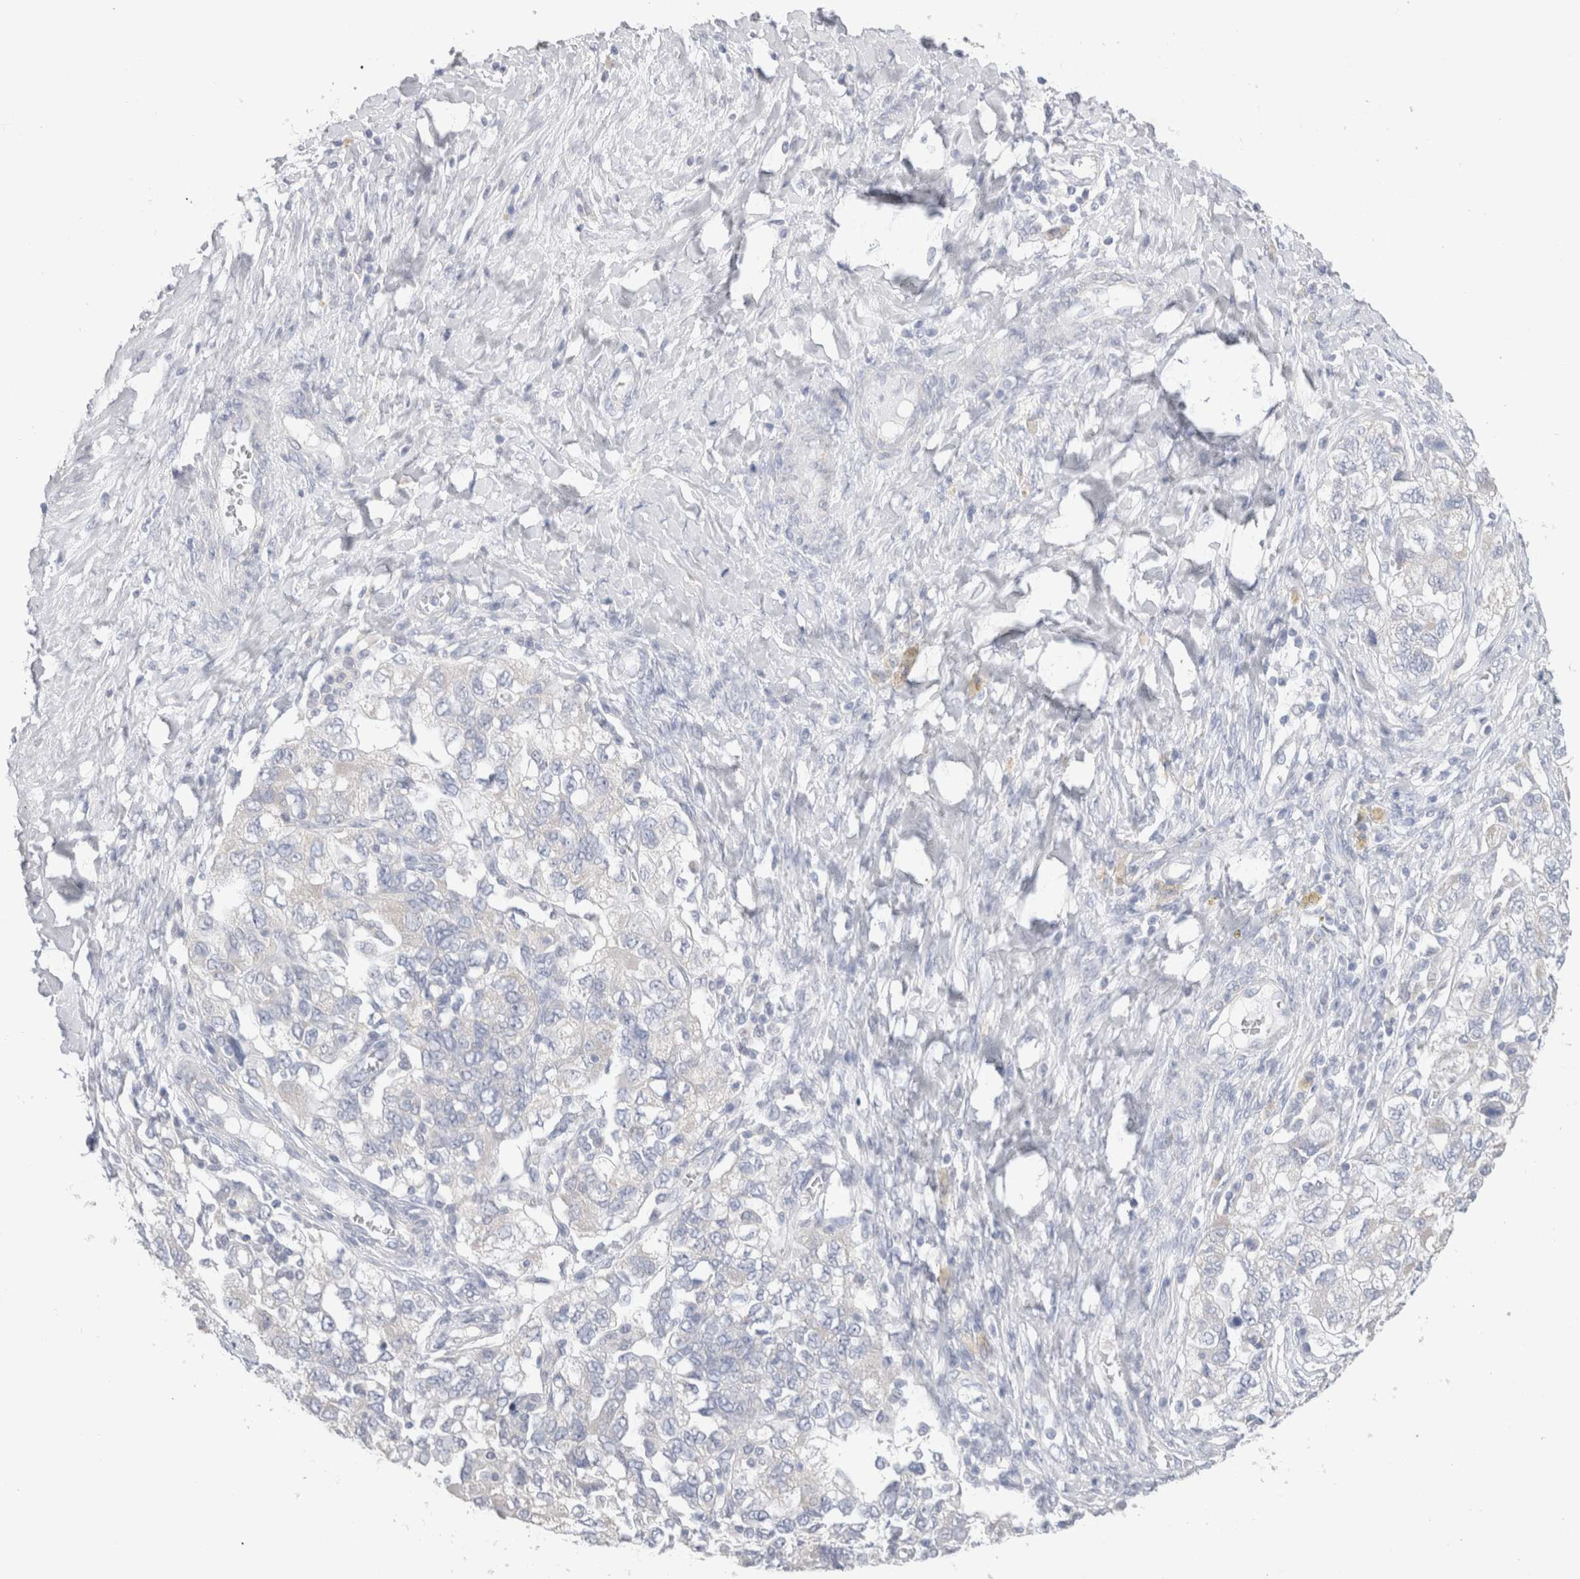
{"staining": {"intensity": "negative", "quantity": "none", "location": "none"}, "tissue": "ovarian cancer", "cell_type": "Tumor cells", "image_type": "cancer", "snomed": [{"axis": "morphology", "description": "Carcinoma, NOS"}, {"axis": "morphology", "description": "Cystadenocarcinoma, serous, NOS"}, {"axis": "topography", "description": "Ovary"}], "caption": "Ovarian serous cystadenocarcinoma stained for a protein using immunohistochemistry (IHC) exhibits no positivity tumor cells.", "gene": "NDOR1", "patient": {"sex": "female", "age": 69}}